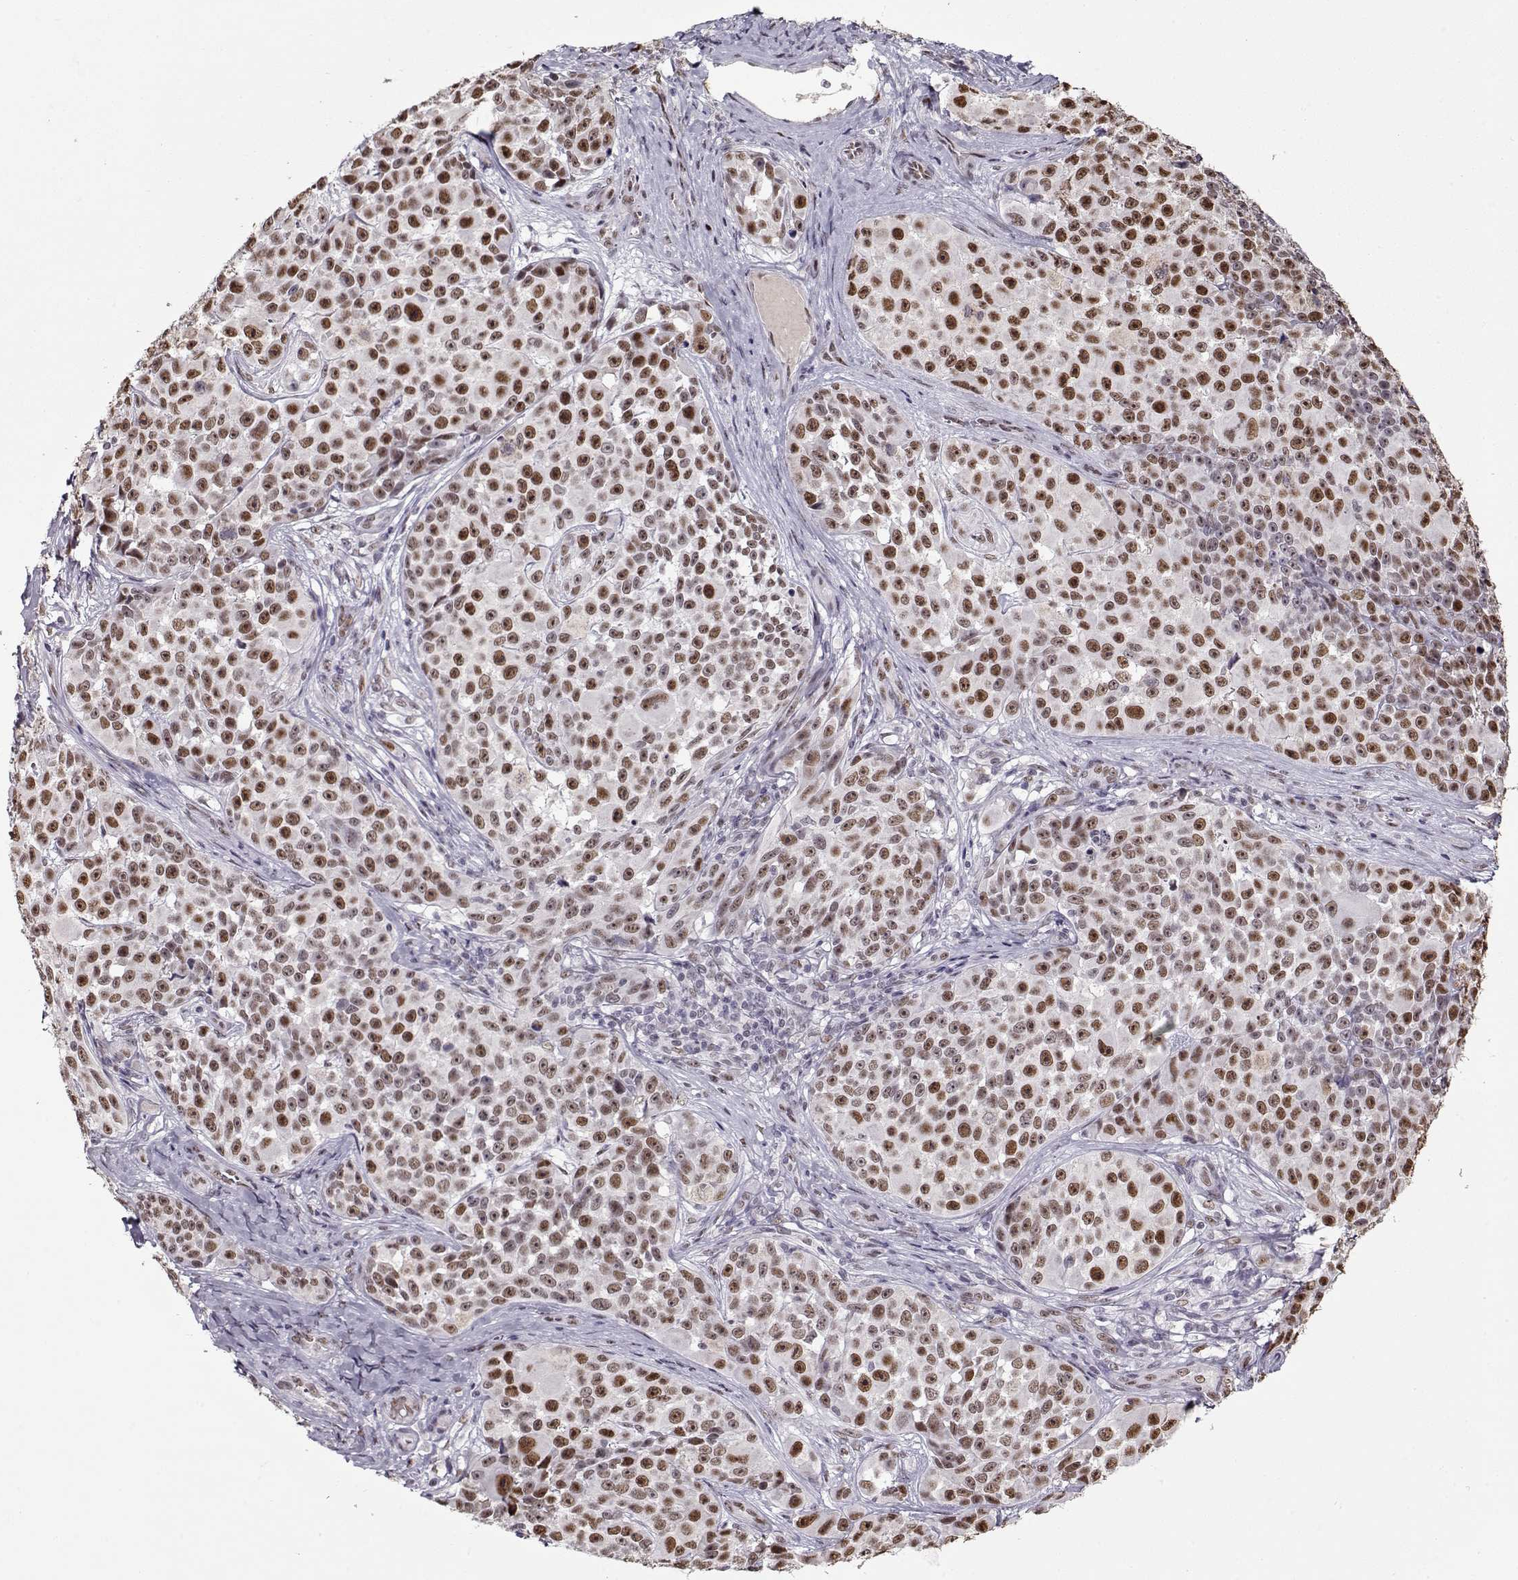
{"staining": {"intensity": "moderate", "quantity": ">75%", "location": "nuclear"}, "tissue": "melanoma", "cell_type": "Tumor cells", "image_type": "cancer", "snomed": [{"axis": "morphology", "description": "Malignant melanoma, NOS"}, {"axis": "topography", "description": "Skin"}], "caption": "An immunohistochemistry (IHC) histopathology image of tumor tissue is shown. Protein staining in brown labels moderate nuclear positivity in melanoma within tumor cells. Nuclei are stained in blue.", "gene": "PRMT8", "patient": {"sex": "female", "age": 88}}